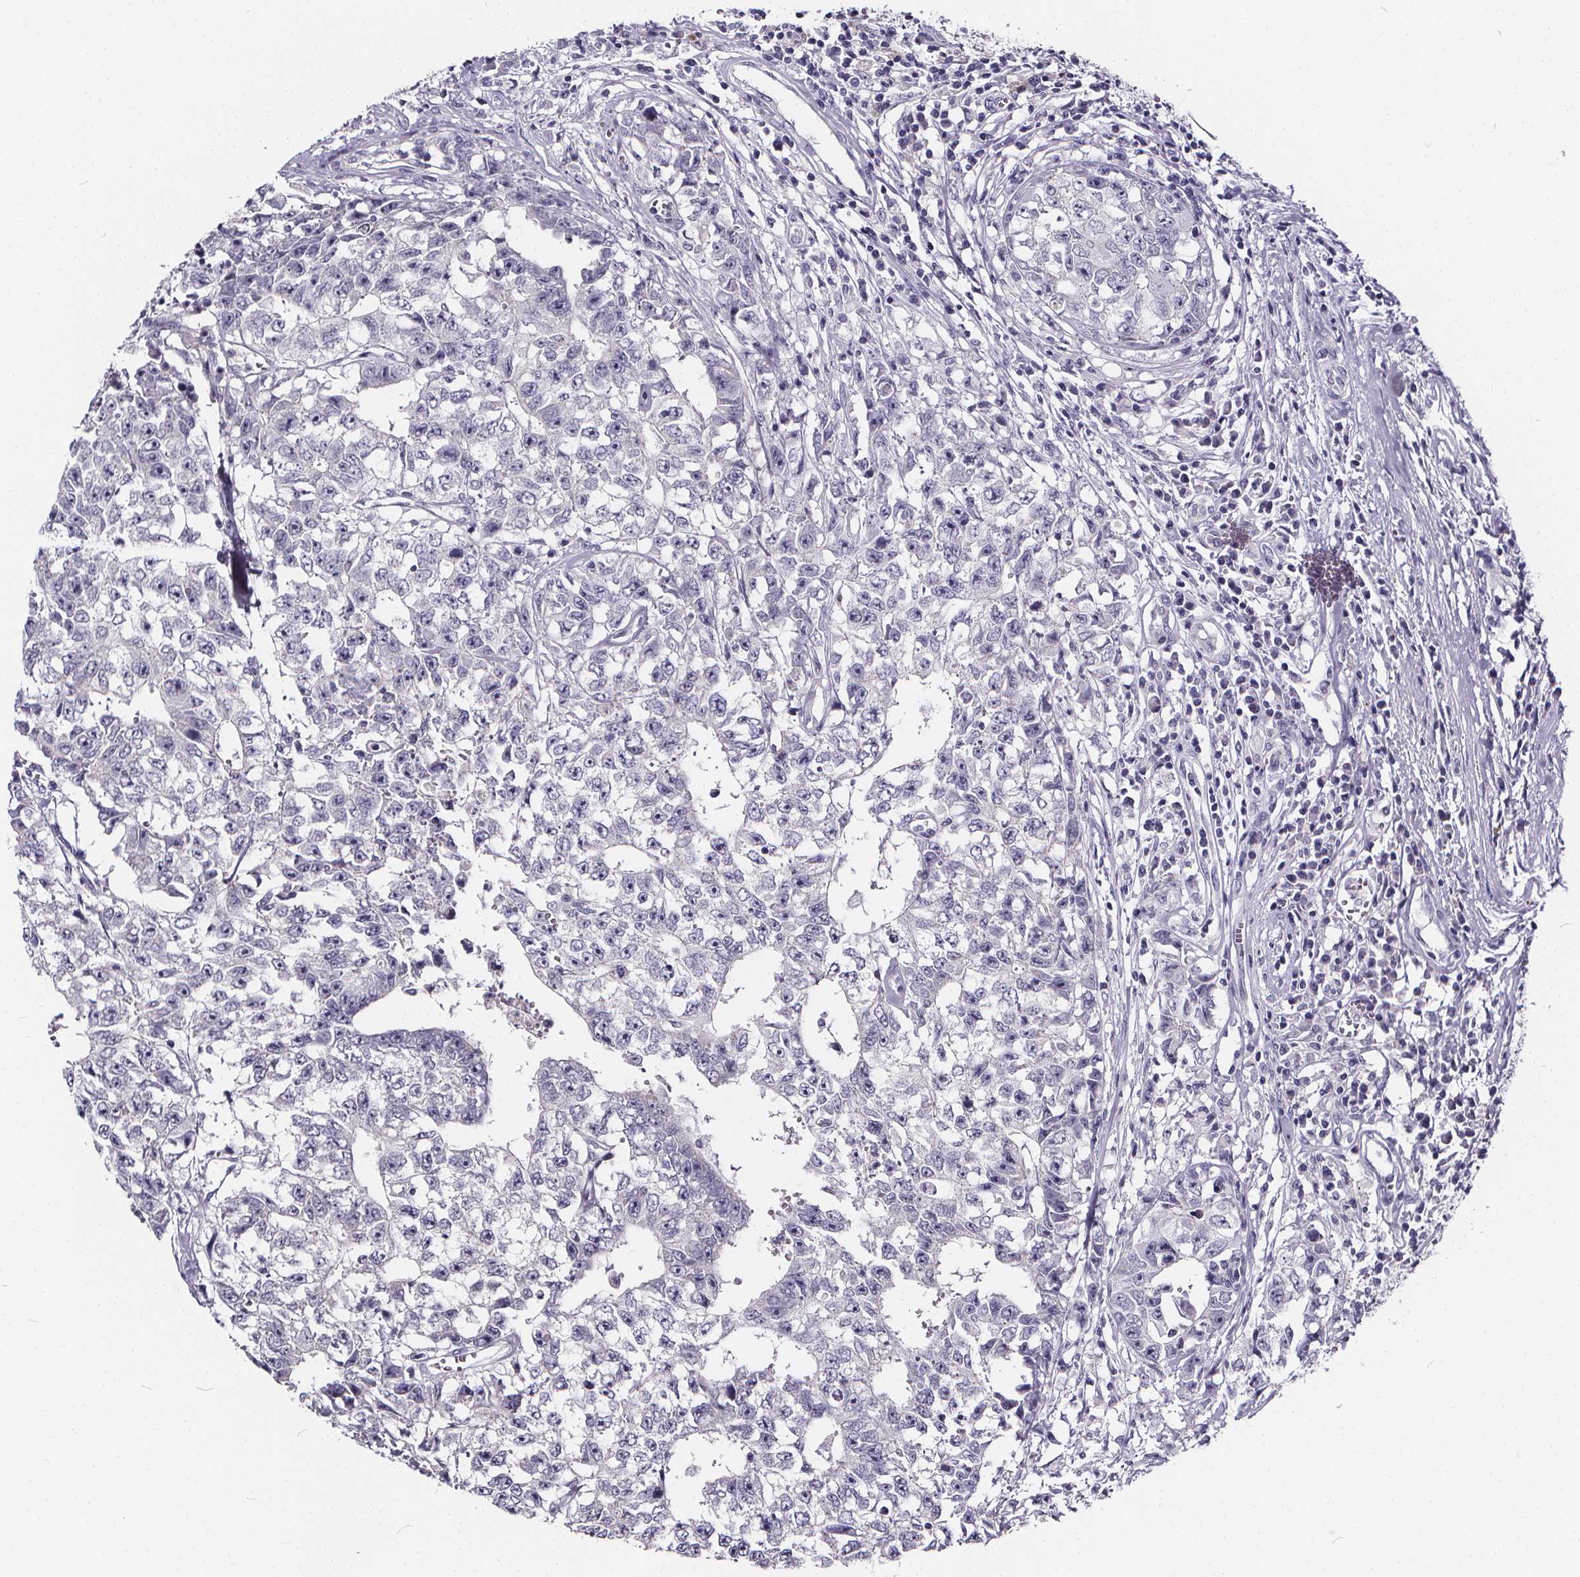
{"staining": {"intensity": "negative", "quantity": "none", "location": "none"}, "tissue": "testis cancer", "cell_type": "Tumor cells", "image_type": "cancer", "snomed": [{"axis": "morphology", "description": "Carcinoma, Embryonal, NOS"}, {"axis": "topography", "description": "Testis"}], "caption": "This is an IHC histopathology image of testis cancer (embryonal carcinoma). There is no staining in tumor cells.", "gene": "SPEF2", "patient": {"sex": "male", "age": 36}}